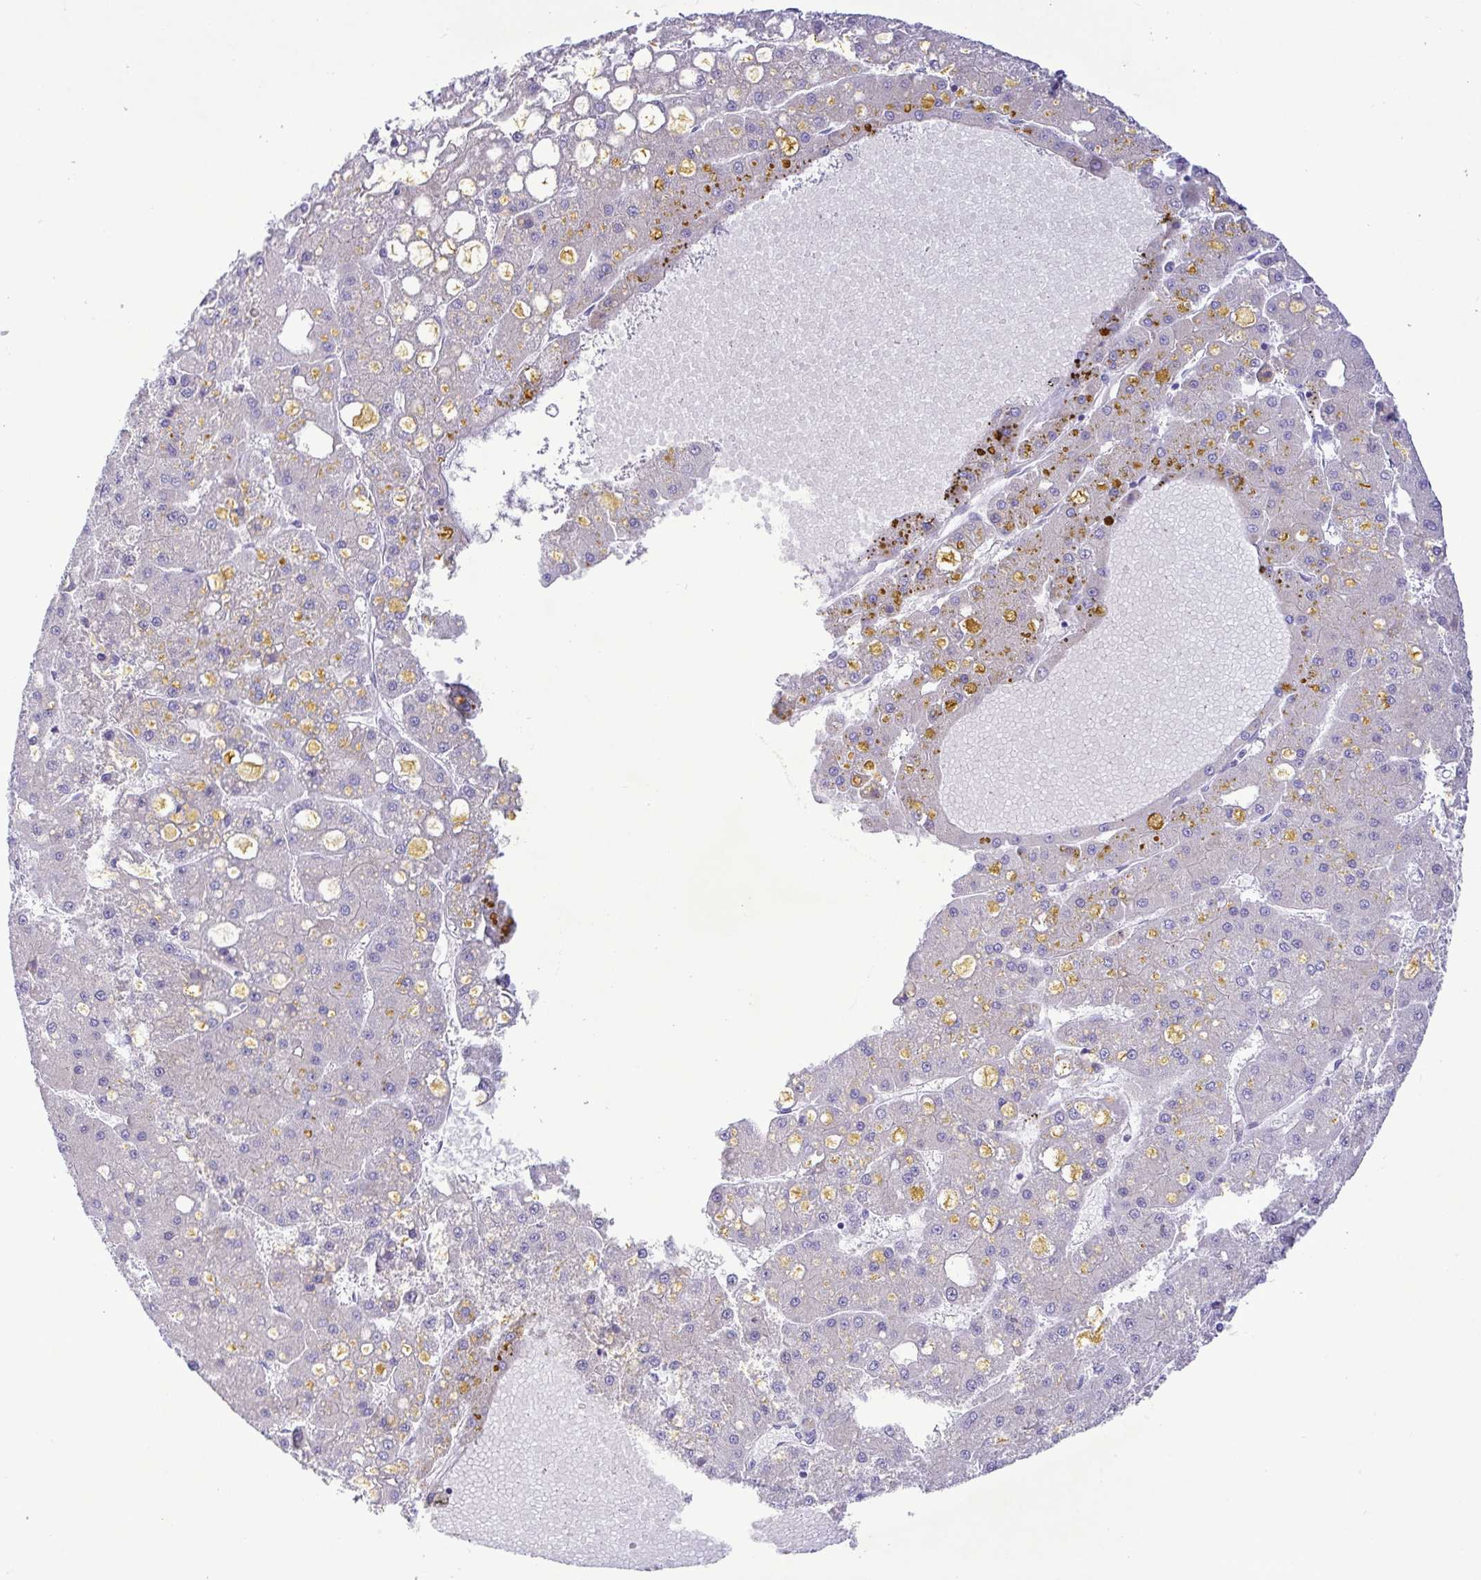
{"staining": {"intensity": "negative", "quantity": "none", "location": "none"}, "tissue": "liver cancer", "cell_type": "Tumor cells", "image_type": "cancer", "snomed": [{"axis": "morphology", "description": "Carcinoma, Hepatocellular, NOS"}, {"axis": "topography", "description": "Liver"}], "caption": "This histopathology image is of liver hepatocellular carcinoma stained with immunohistochemistry to label a protein in brown with the nuclei are counter-stained blue. There is no expression in tumor cells.", "gene": "FAM86B1", "patient": {"sex": "male", "age": 67}}